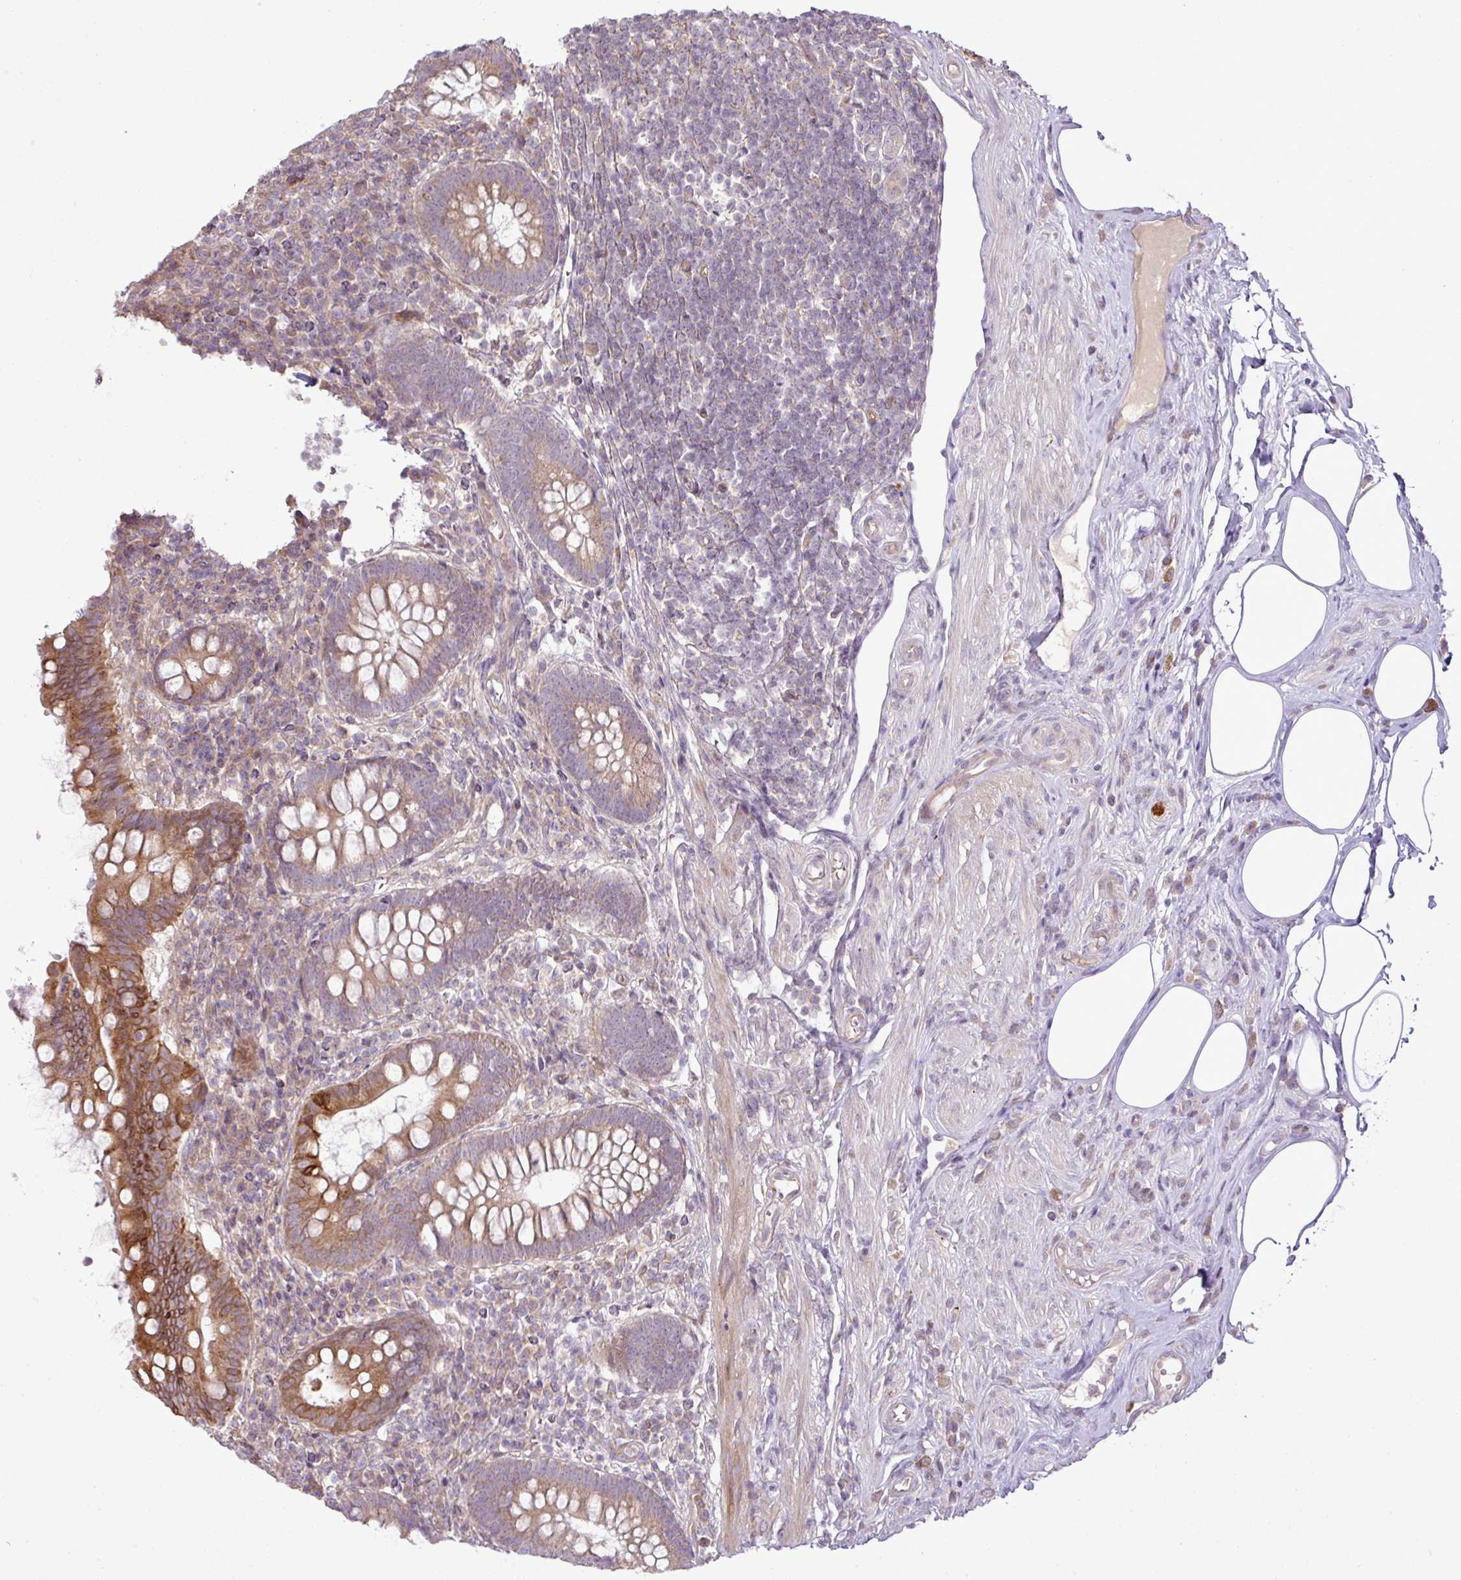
{"staining": {"intensity": "moderate", "quantity": ">75%", "location": "cytoplasmic/membranous"}, "tissue": "appendix", "cell_type": "Glandular cells", "image_type": "normal", "snomed": [{"axis": "morphology", "description": "Normal tissue, NOS"}, {"axis": "topography", "description": "Appendix"}], "caption": "This is an image of IHC staining of normal appendix, which shows moderate positivity in the cytoplasmic/membranous of glandular cells.", "gene": "COX18", "patient": {"sex": "female", "age": 56}}